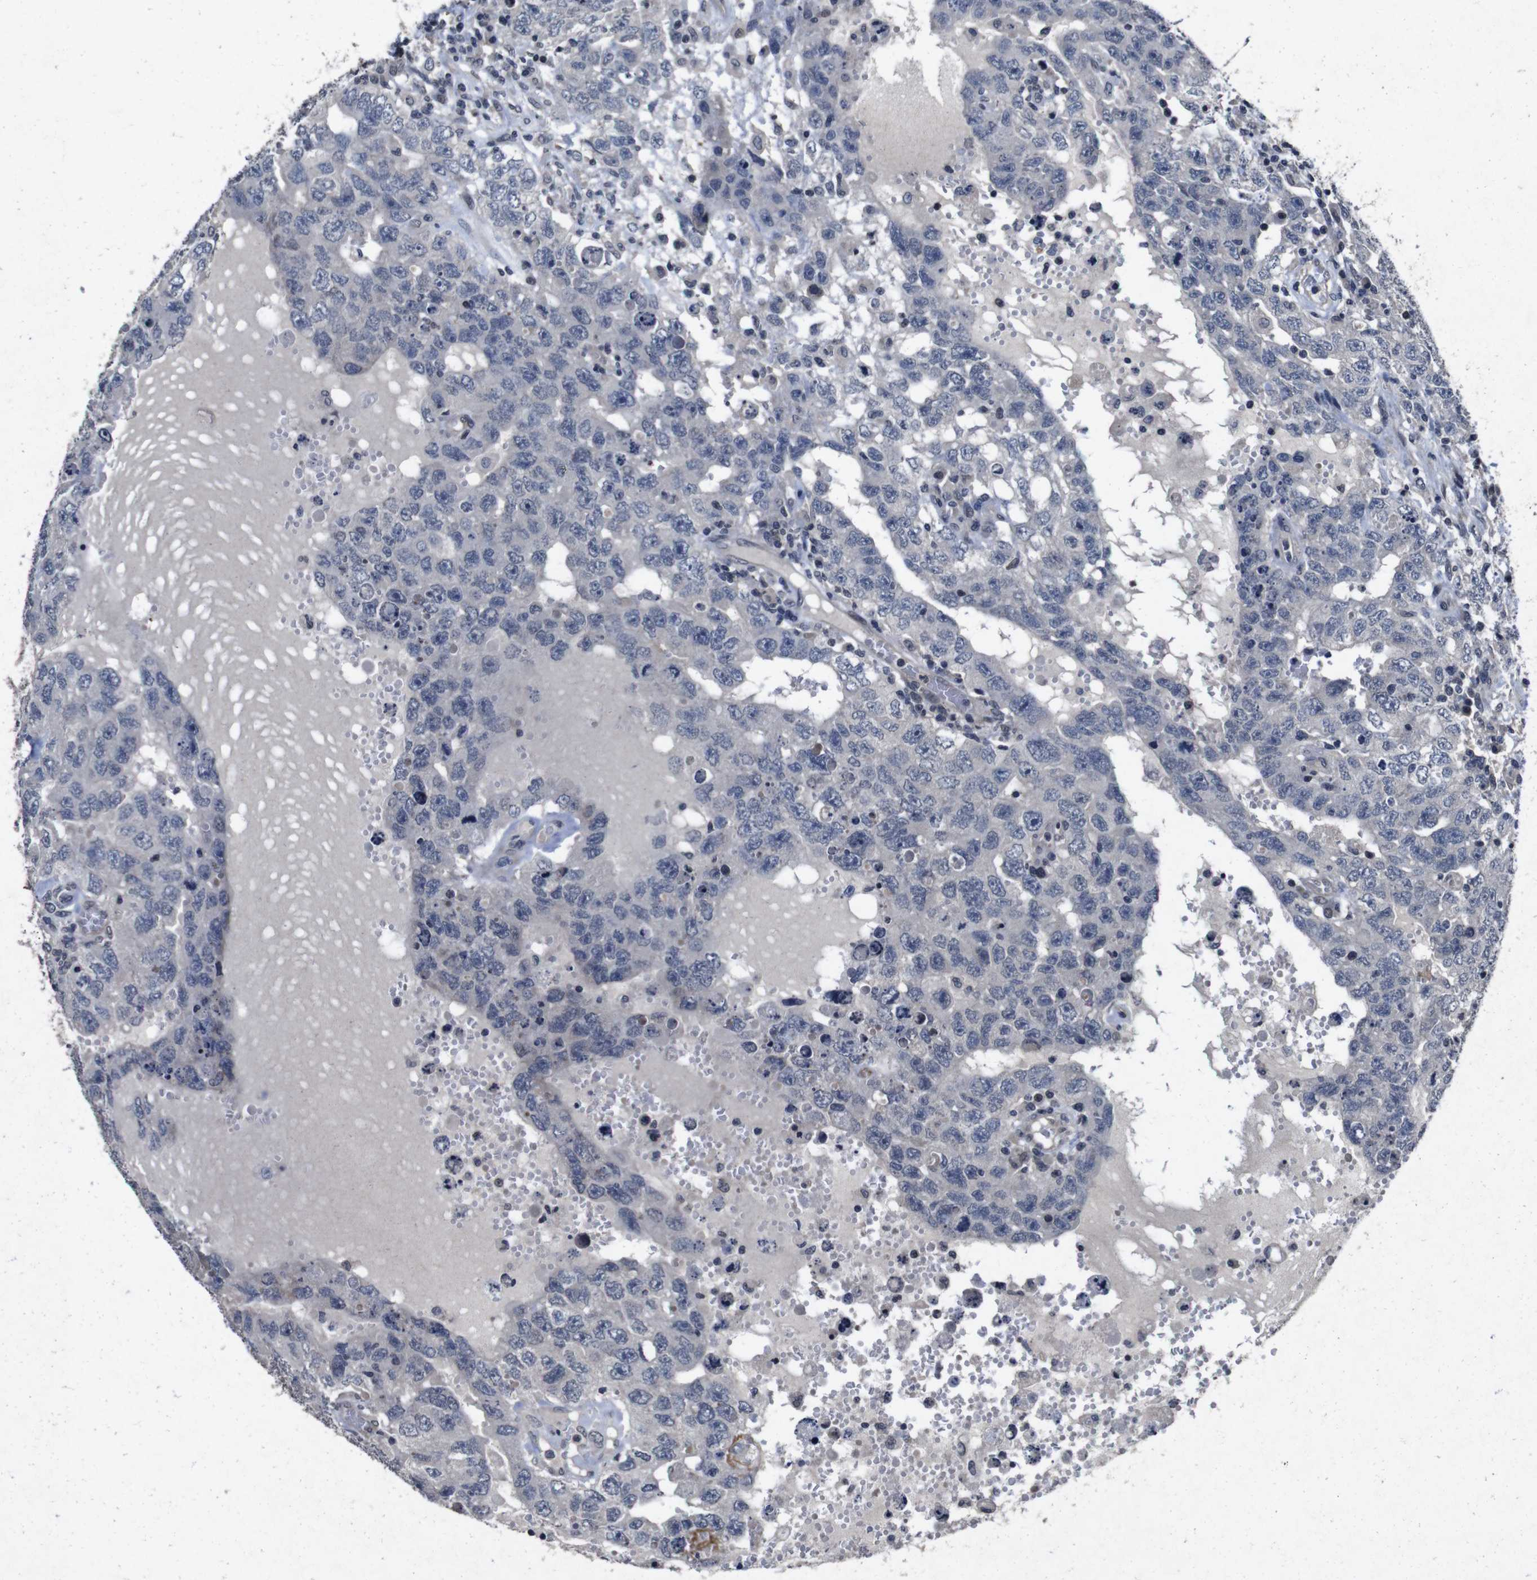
{"staining": {"intensity": "negative", "quantity": "none", "location": "none"}, "tissue": "testis cancer", "cell_type": "Tumor cells", "image_type": "cancer", "snomed": [{"axis": "morphology", "description": "Carcinoma, Embryonal, NOS"}, {"axis": "topography", "description": "Testis"}], "caption": "IHC photomicrograph of neoplastic tissue: human testis cancer stained with DAB (3,3'-diaminobenzidine) exhibits no significant protein expression in tumor cells.", "gene": "AKT3", "patient": {"sex": "male", "age": 26}}